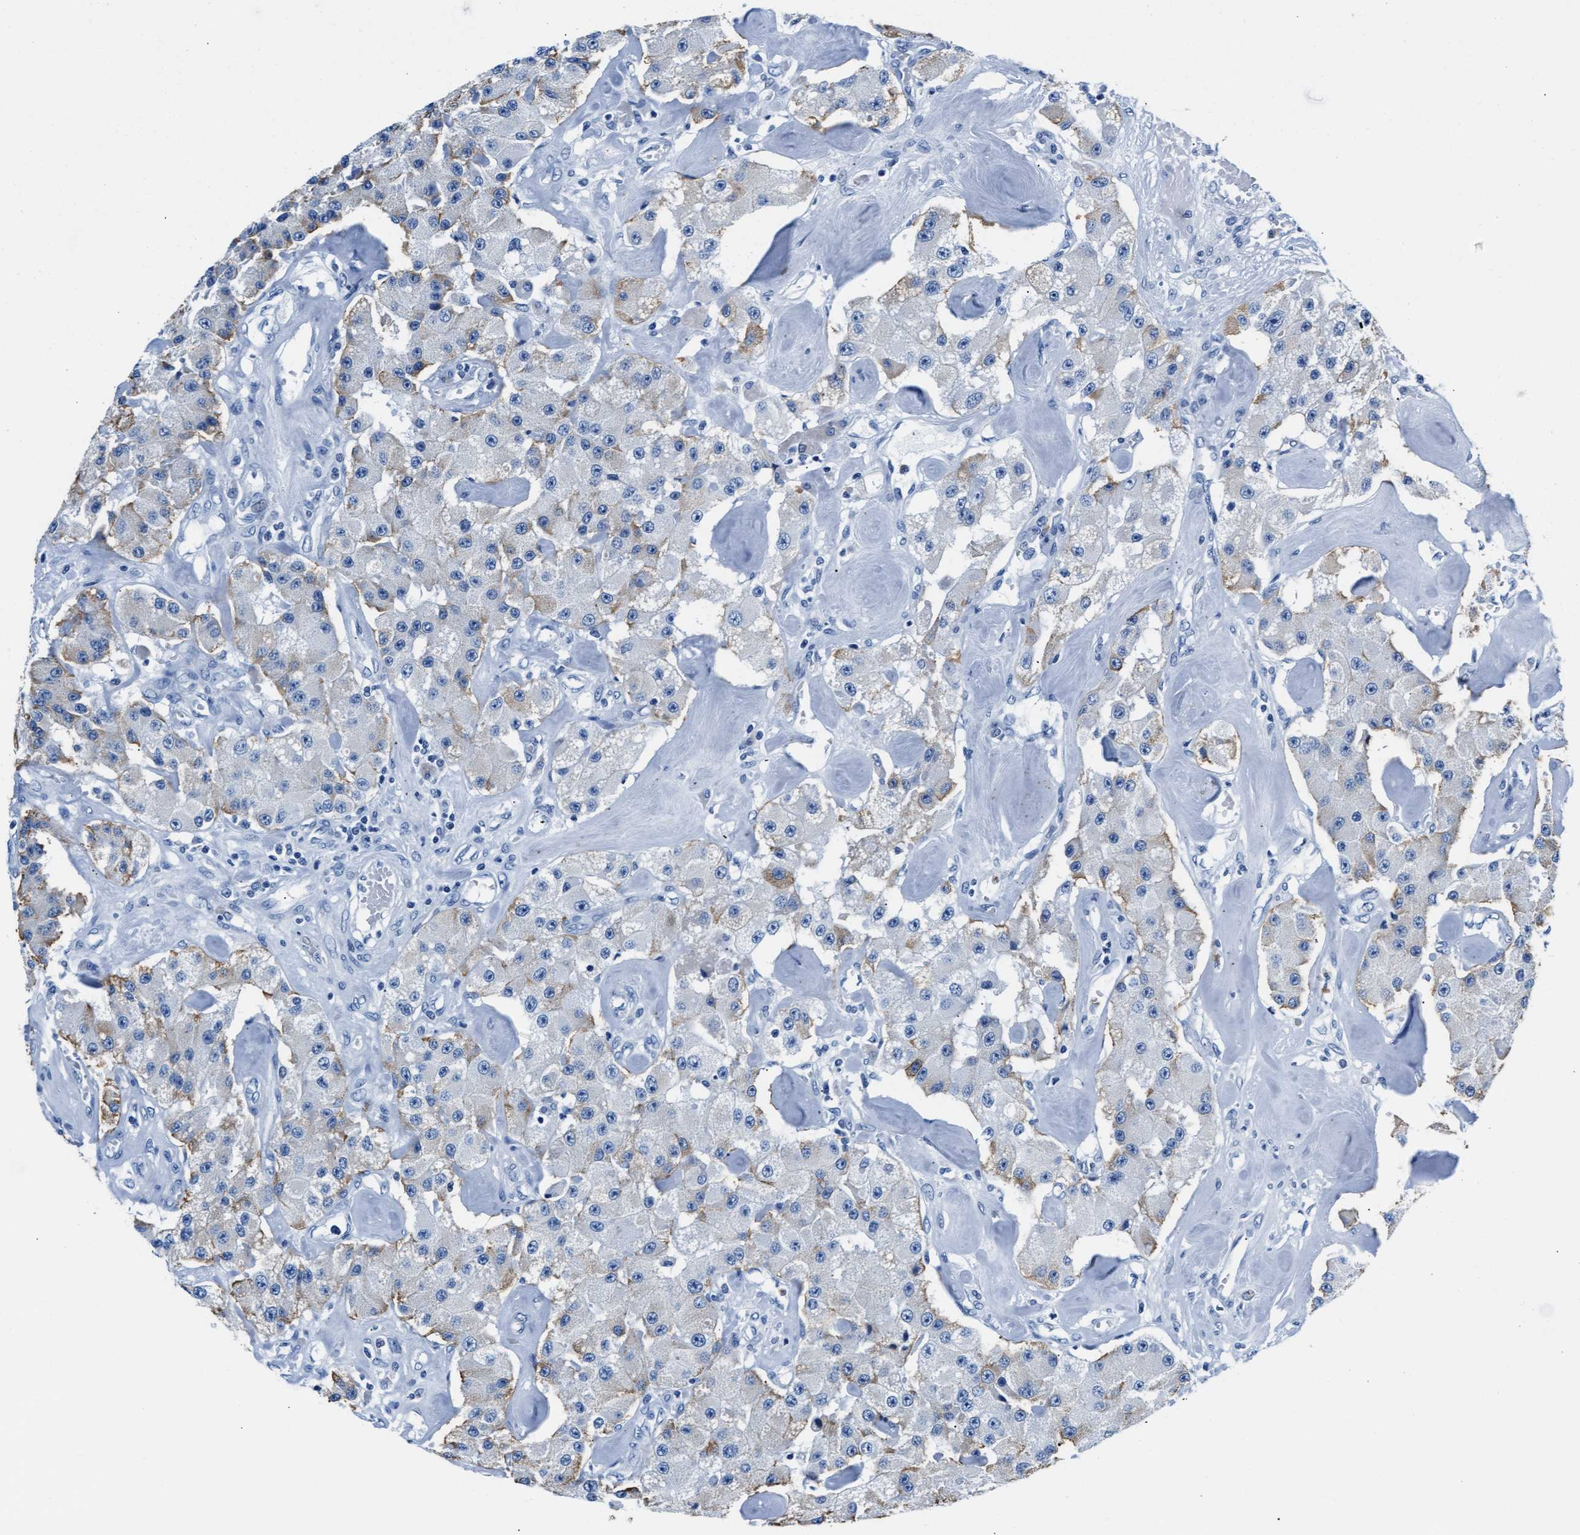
{"staining": {"intensity": "weak", "quantity": "<25%", "location": "cytoplasmic/membranous"}, "tissue": "carcinoid", "cell_type": "Tumor cells", "image_type": "cancer", "snomed": [{"axis": "morphology", "description": "Carcinoid, malignant, NOS"}, {"axis": "topography", "description": "Pancreas"}], "caption": "The image reveals no staining of tumor cells in malignant carcinoid. Brightfield microscopy of immunohistochemistry (IHC) stained with DAB (brown) and hematoxylin (blue), captured at high magnification.", "gene": "MMP8", "patient": {"sex": "male", "age": 41}}